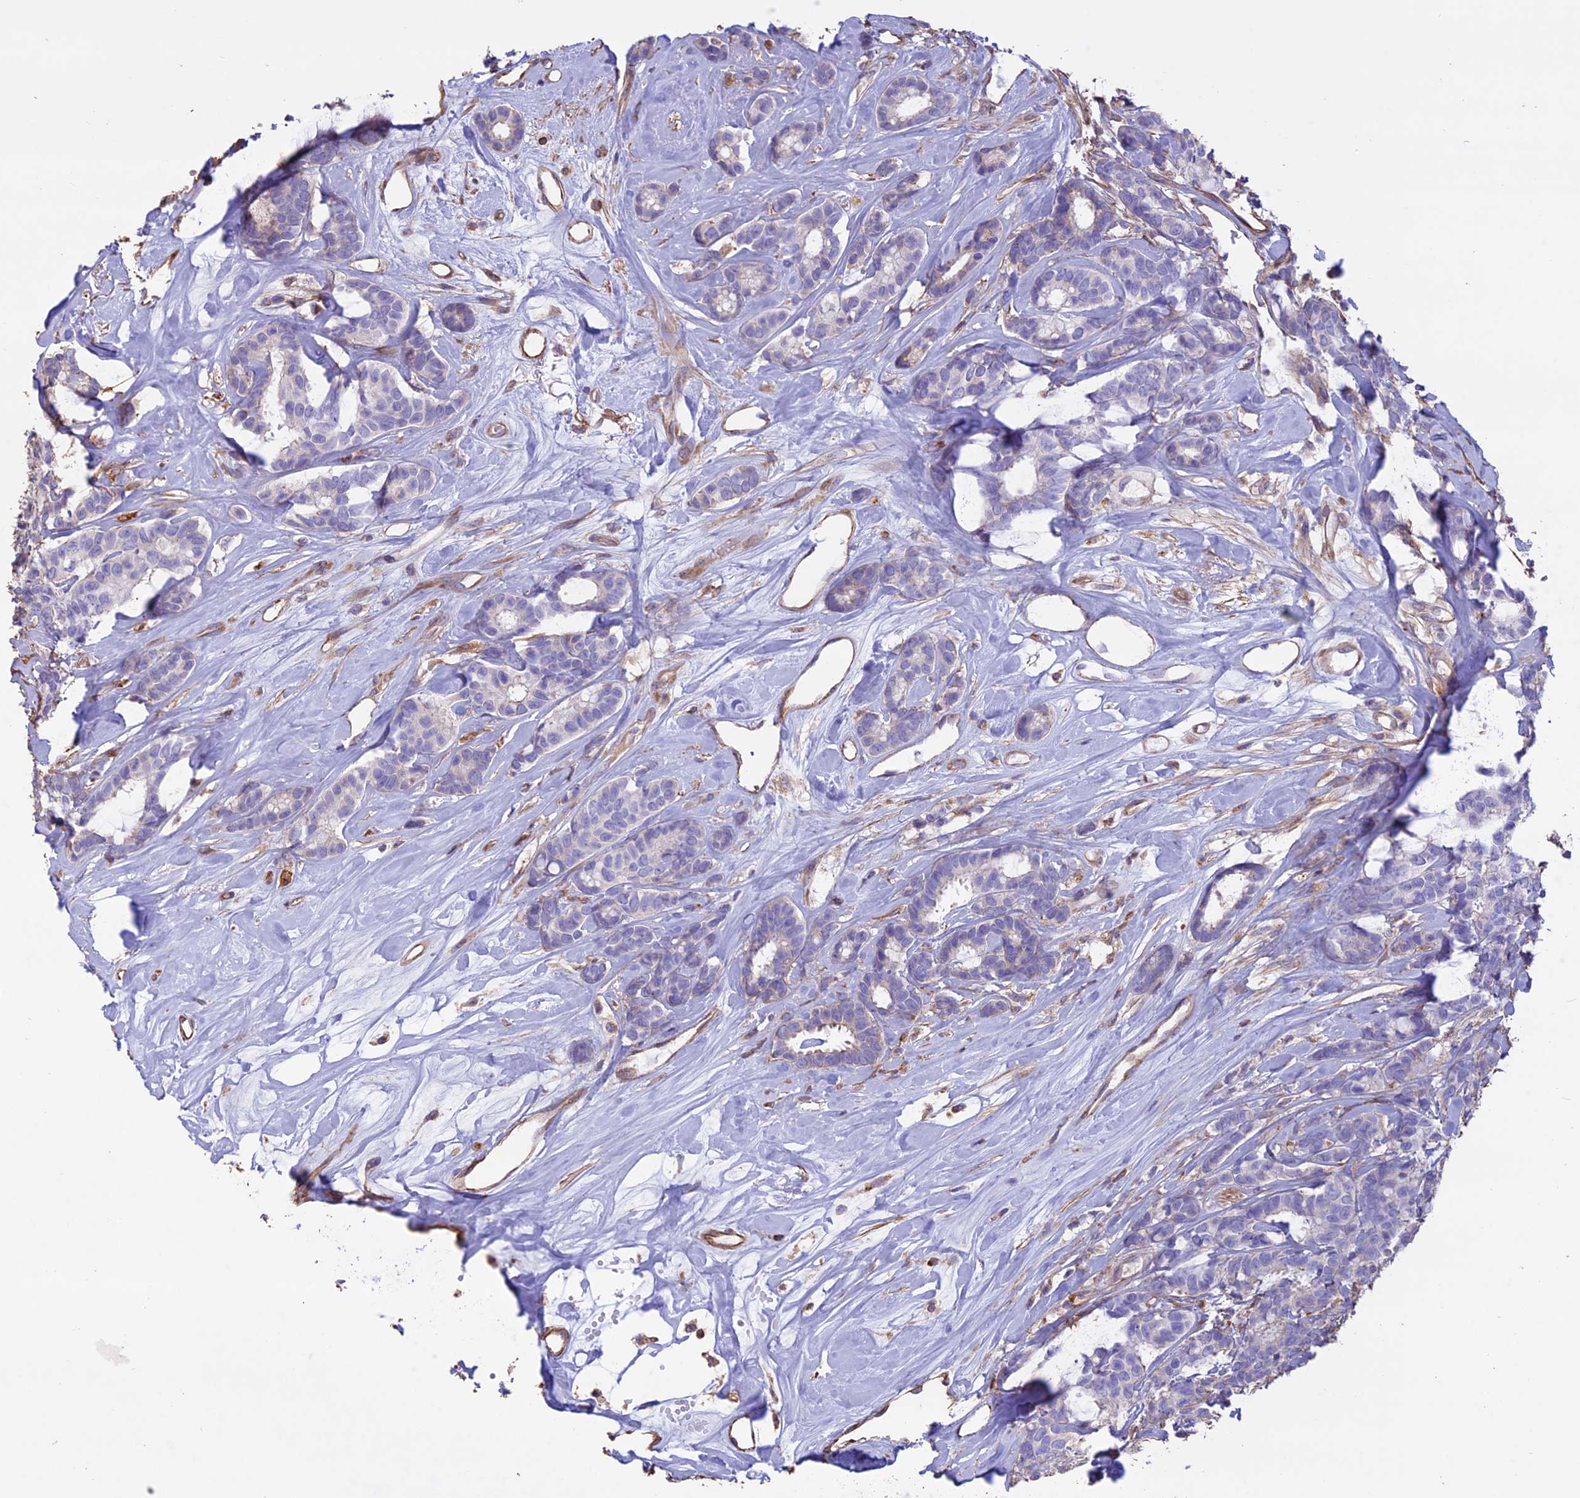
{"staining": {"intensity": "negative", "quantity": "none", "location": "none"}, "tissue": "breast cancer", "cell_type": "Tumor cells", "image_type": "cancer", "snomed": [{"axis": "morphology", "description": "Duct carcinoma"}, {"axis": "topography", "description": "Breast"}], "caption": "The micrograph exhibits no significant positivity in tumor cells of breast cancer. (DAB immunohistochemistry visualized using brightfield microscopy, high magnification).", "gene": "CCDC148", "patient": {"sex": "female", "age": 87}}